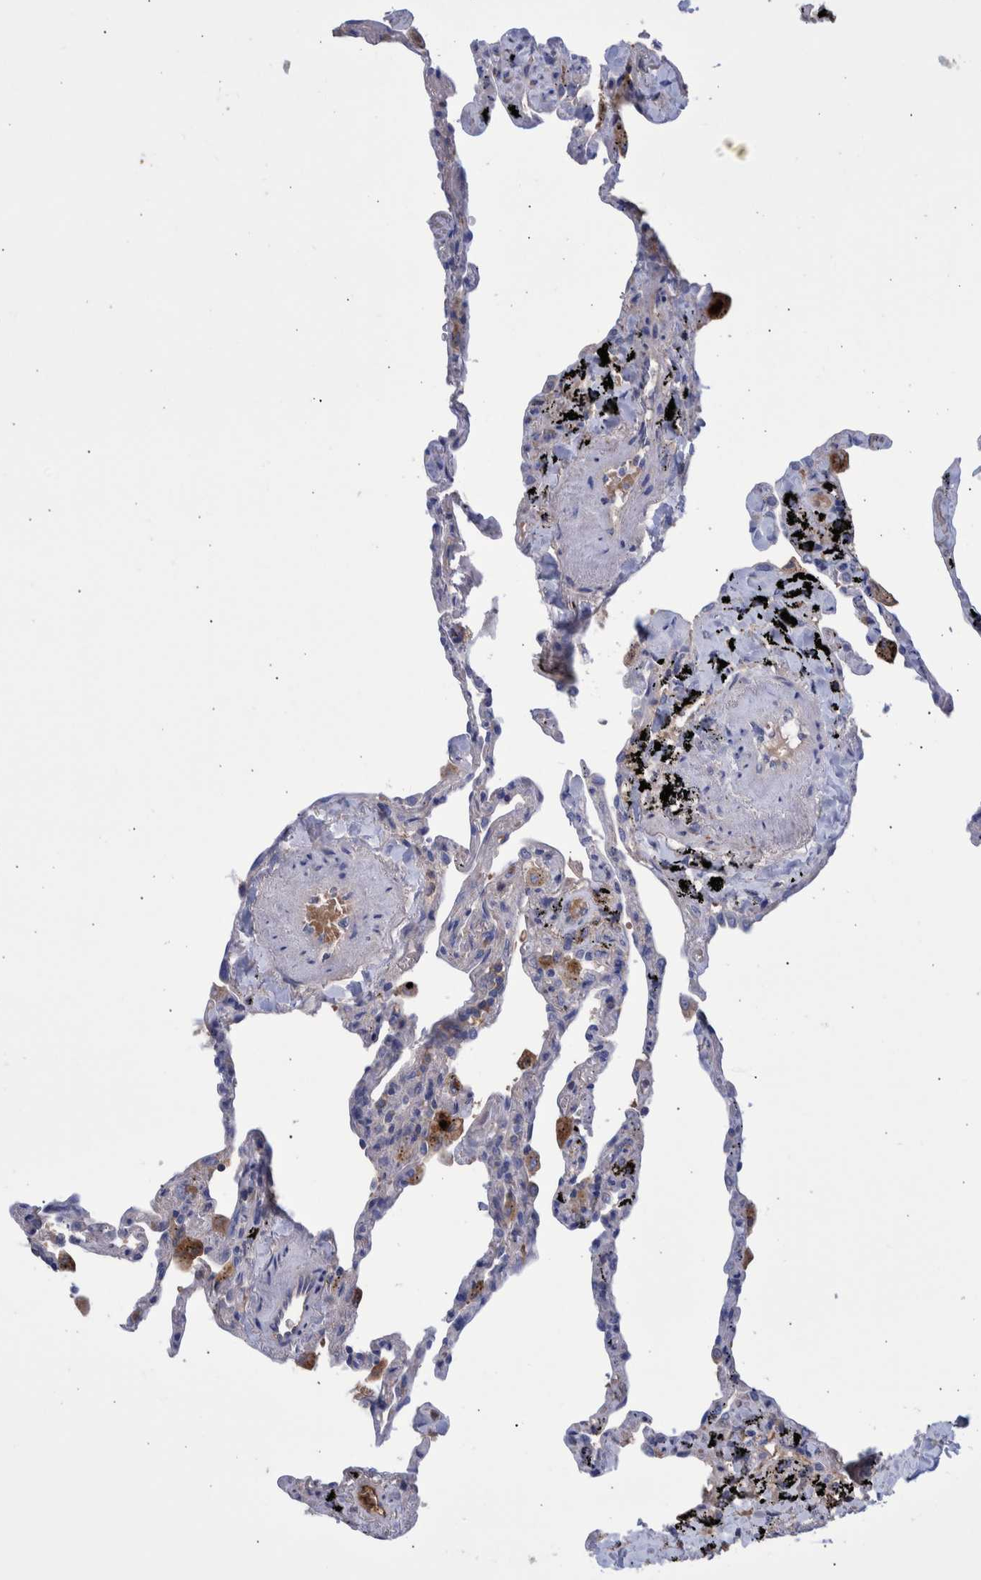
{"staining": {"intensity": "negative", "quantity": "none", "location": "none"}, "tissue": "lung", "cell_type": "Alveolar cells", "image_type": "normal", "snomed": [{"axis": "morphology", "description": "Normal tissue, NOS"}, {"axis": "topography", "description": "Lung"}], "caption": "Immunohistochemical staining of benign human lung exhibits no significant staining in alveolar cells.", "gene": "DLL4", "patient": {"sex": "male", "age": 59}}